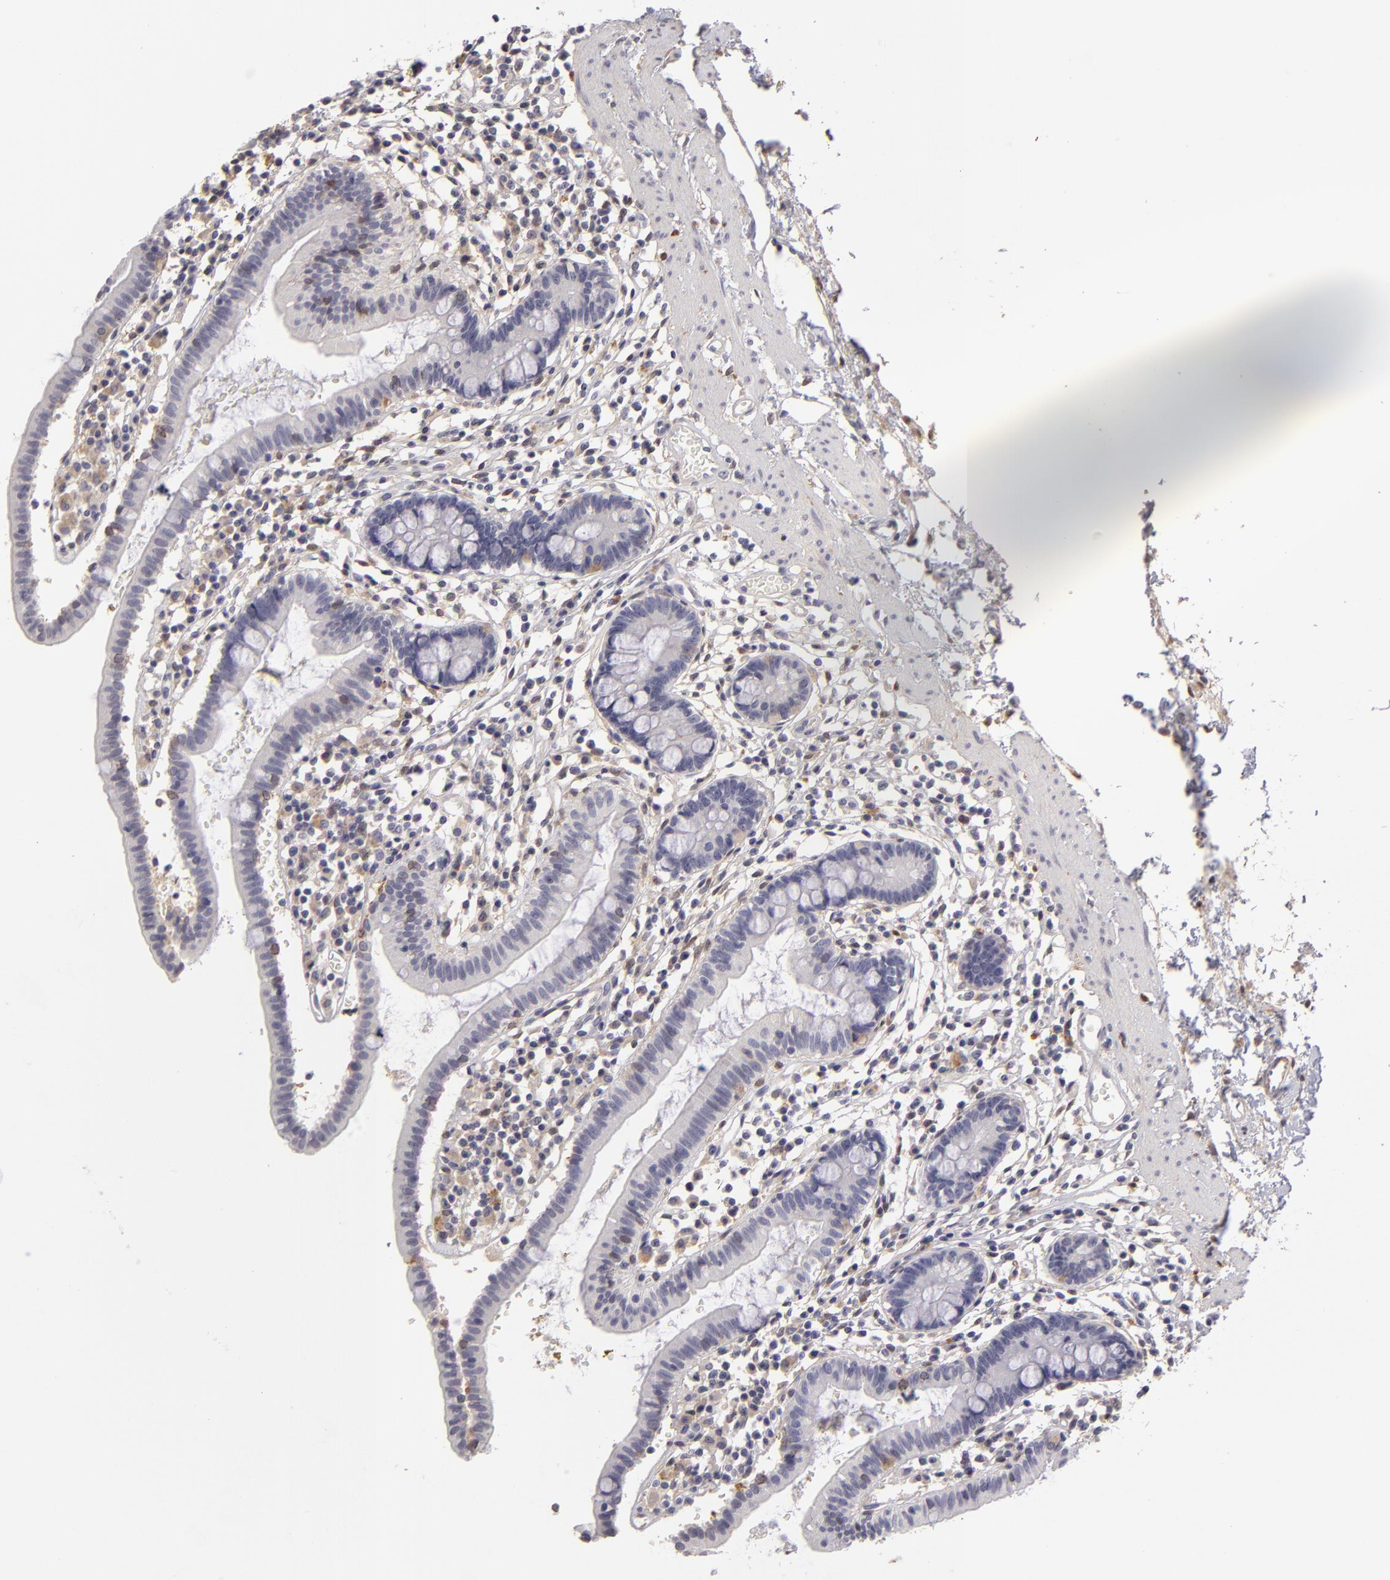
{"staining": {"intensity": "negative", "quantity": "none", "location": "none"}, "tissue": "small intestine", "cell_type": "Glandular cells", "image_type": "normal", "snomed": [{"axis": "morphology", "description": "Normal tissue, NOS"}, {"axis": "topography", "description": "Small intestine"}], "caption": "The IHC histopathology image has no significant positivity in glandular cells of small intestine.", "gene": "EFS", "patient": {"sex": "female", "age": 37}}